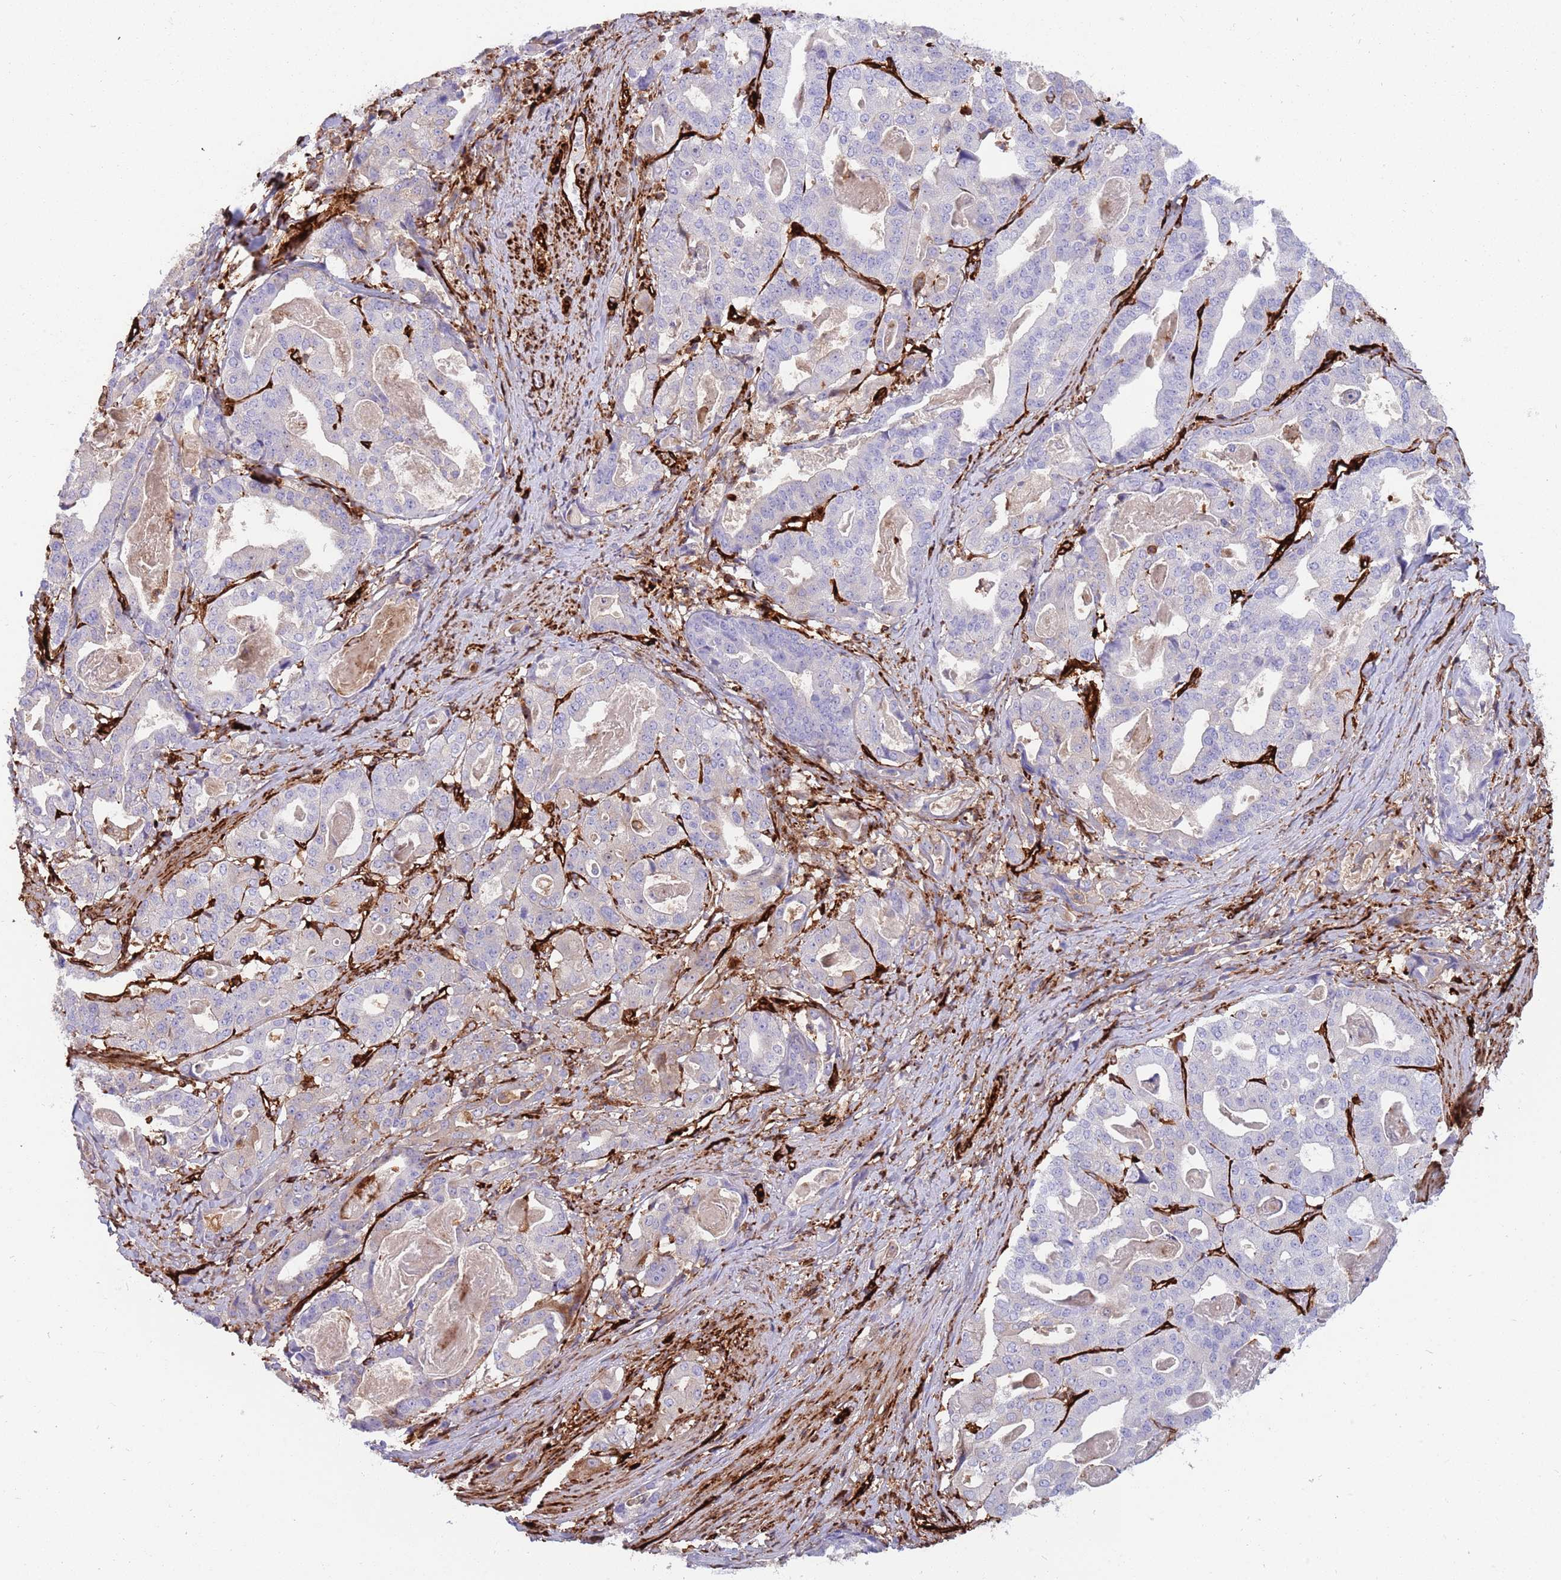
{"staining": {"intensity": "negative", "quantity": "none", "location": "none"}, "tissue": "stomach cancer", "cell_type": "Tumor cells", "image_type": "cancer", "snomed": [{"axis": "morphology", "description": "Adenocarcinoma, NOS"}, {"axis": "topography", "description": "Stomach"}], "caption": "Tumor cells are negative for brown protein staining in adenocarcinoma (stomach). Nuclei are stained in blue.", "gene": "KBTBD7", "patient": {"sex": "male", "age": 48}}